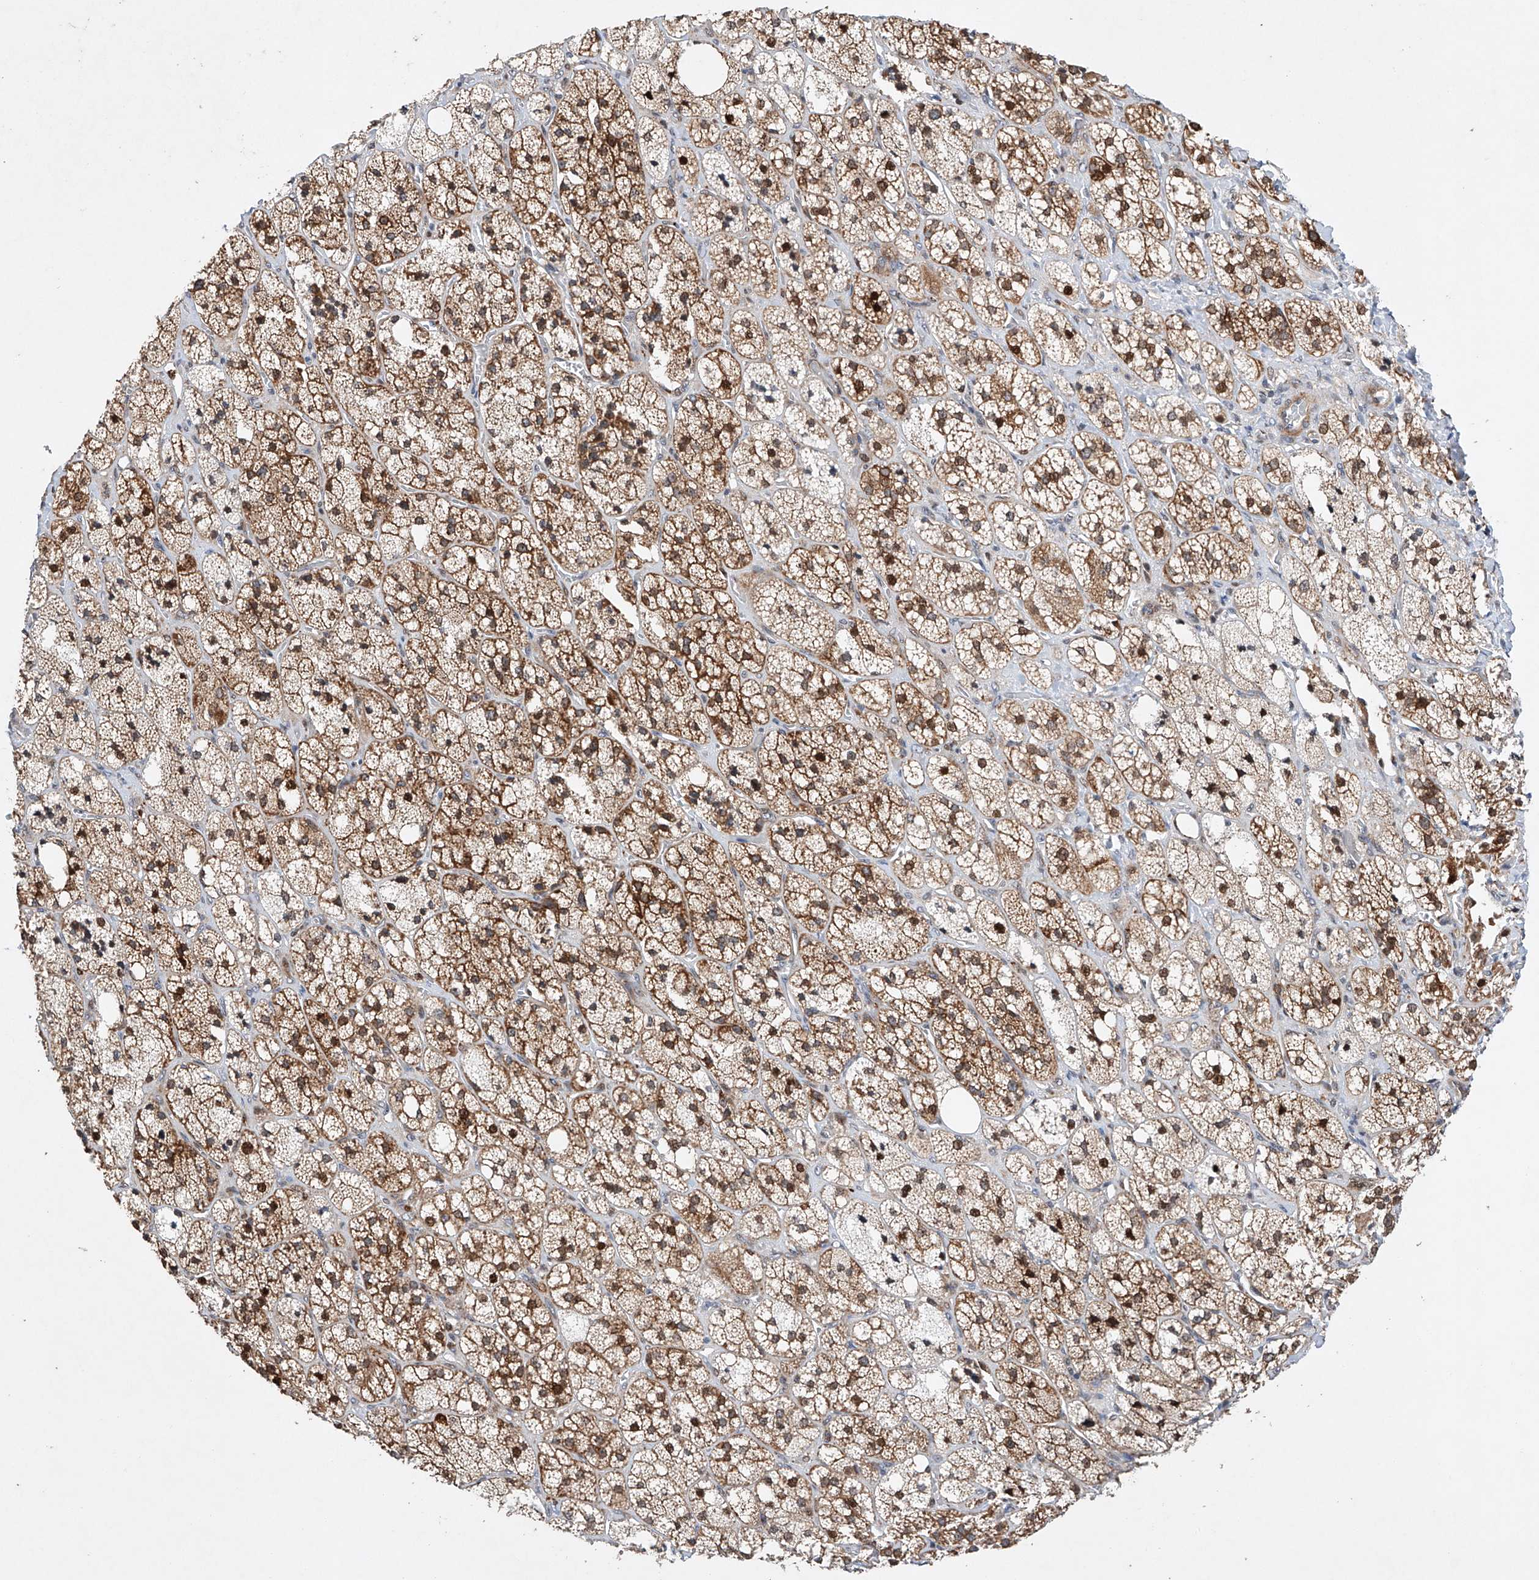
{"staining": {"intensity": "strong", "quantity": "25%-75%", "location": "cytoplasmic/membranous,nuclear"}, "tissue": "adrenal gland", "cell_type": "Glandular cells", "image_type": "normal", "snomed": [{"axis": "morphology", "description": "Normal tissue, NOS"}, {"axis": "topography", "description": "Adrenal gland"}], "caption": "Brown immunohistochemical staining in benign adrenal gland shows strong cytoplasmic/membranous,nuclear staining in about 25%-75% of glandular cells. The protein is stained brown, and the nuclei are stained in blue (DAB IHC with brightfield microscopy, high magnification).", "gene": "AFG1L", "patient": {"sex": "male", "age": 61}}